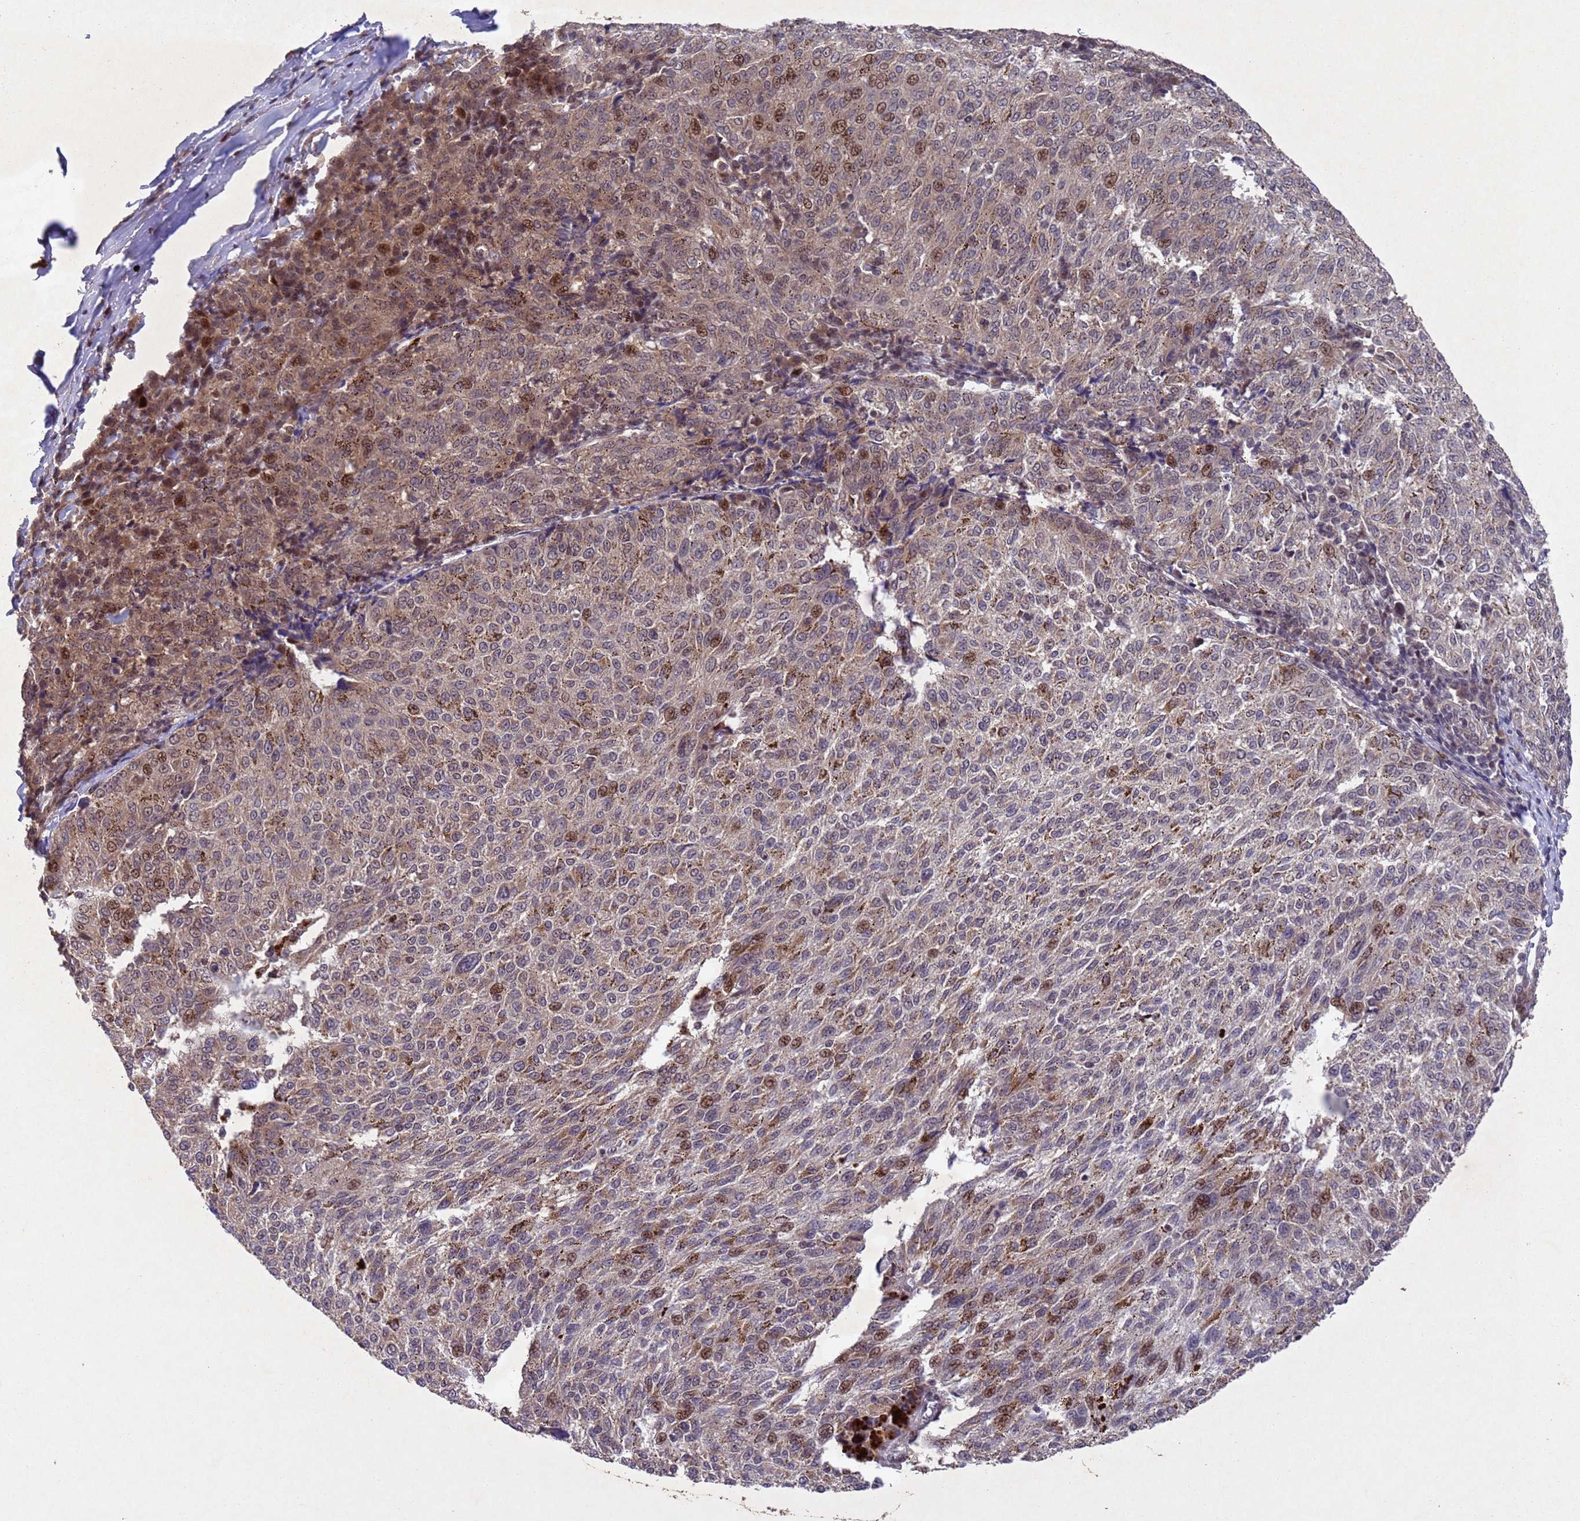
{"staining": {"intensity": "strong", "quantity": "25%-75%", "location": "cytoplasmic/membranous,nuclear"}, "tissue": "melanoma", "cell_type": "Tumor cells", "image_type": "cancer", "snomed": [{"axis": "morphology", "description": "Malignant melanoma, NOS"}, {"axis": "topography", "description": "Skin"}], "caption": "About 25%-75% of tumor cells in human melanoma display strong cytoplasmic/membranous and nuclear protein expression as visualized by brown immunohistochemical staining.", "gene": "TBK1", "patient": {"sex": "female", "age": 72}}